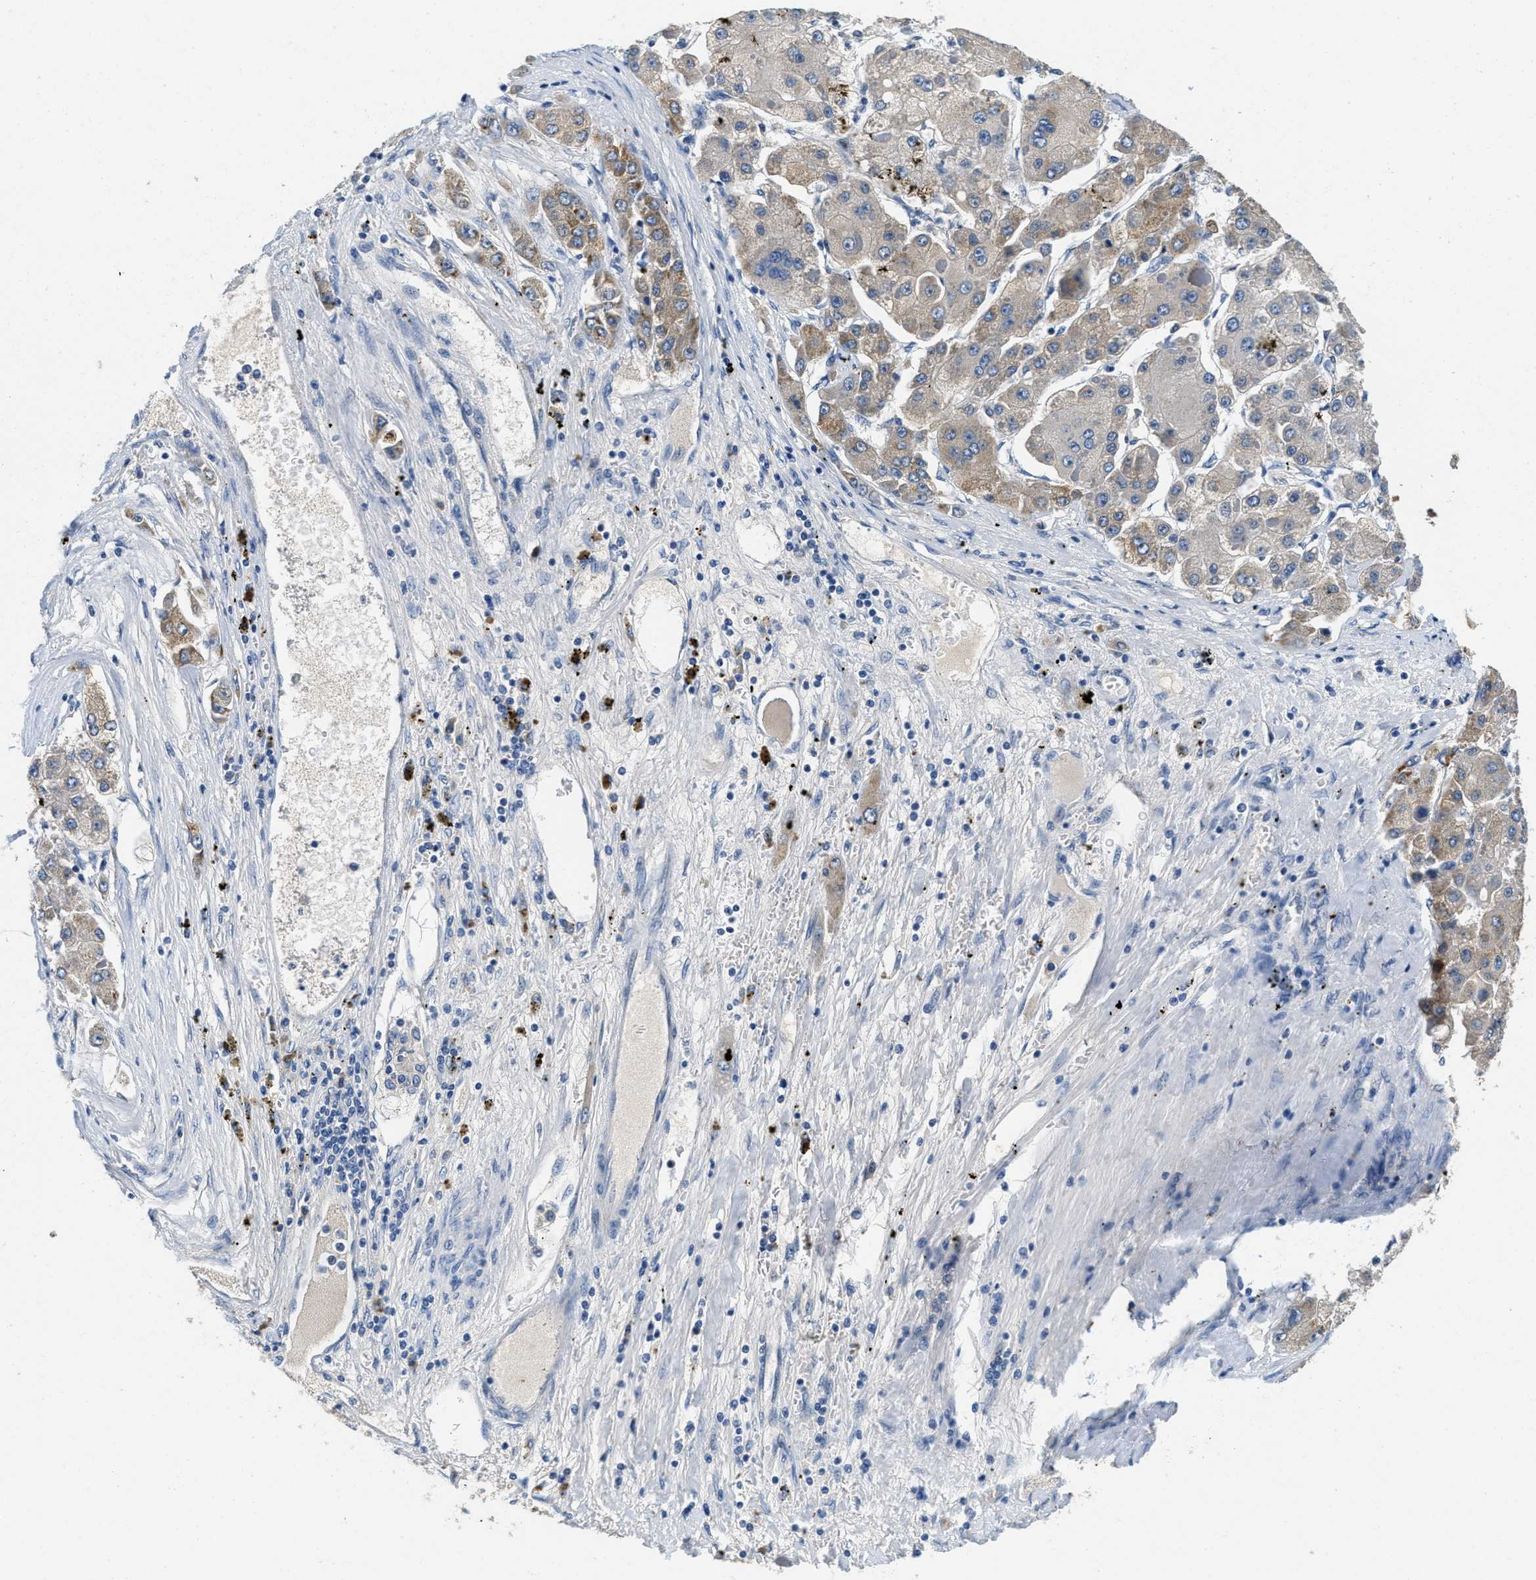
{"staining": {"intensity": "moderate", "quantity": "25%-75%", "location": "cytoplasmic/membranous"}, "tissue": "liver cancer", "cell_type": "Tumor cells", "image_type": "cancer", "snomed": [{"axis": "morphology", "description": "Carcinoma, Hepatocellular, NOS"}, {"axis": "topography", "description": "Liver"}], "caption": "Protein positivity by IHC displays moderate cytoplasmic/membranous positivity in approximately 25%-75% of tumor cells in liver cancer.", "gene": "ALDH3A2", "patient": {"sex": "female", "age": 73}}